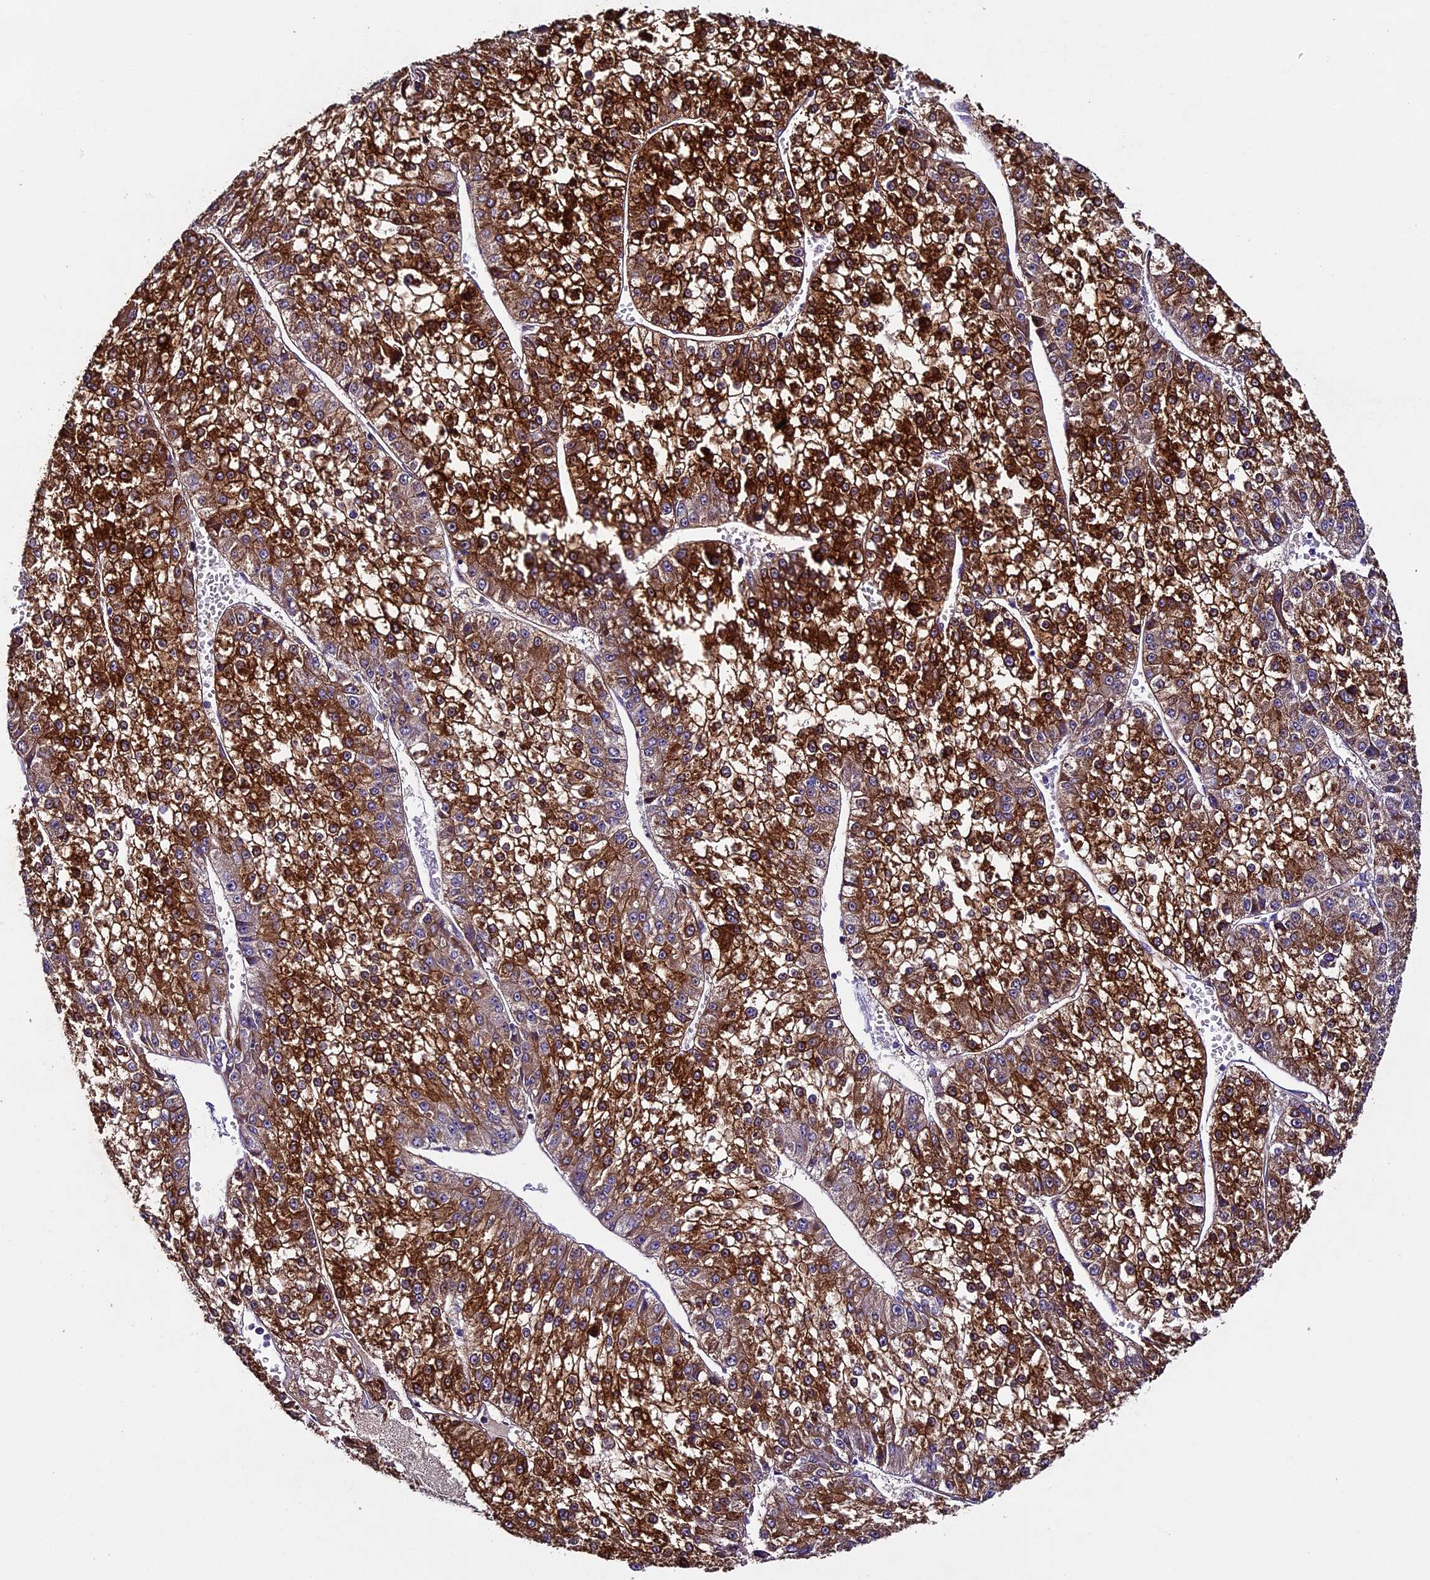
{"staining": {"intensity": "strong", "quantity": ">75%", "location": "cytoplasmic/membranous"}, "tissue": "liver cancer", "cell_type": "Tumor cells", "image_type": "cancer", "snomed": [{"axis": "morphology", "description": "Carcinoma, Hepatocellular, NOS"}, {"axis": "topography", "description": "Liver"}], "caption": "This image exhibits IHC staining of human liver cancer, with high strong cytoplasmic/membranous positivity in approximately >75% of tumor cells.", "gene": "SPIRE1", "patient": {"sex": "female", "age": 73}}